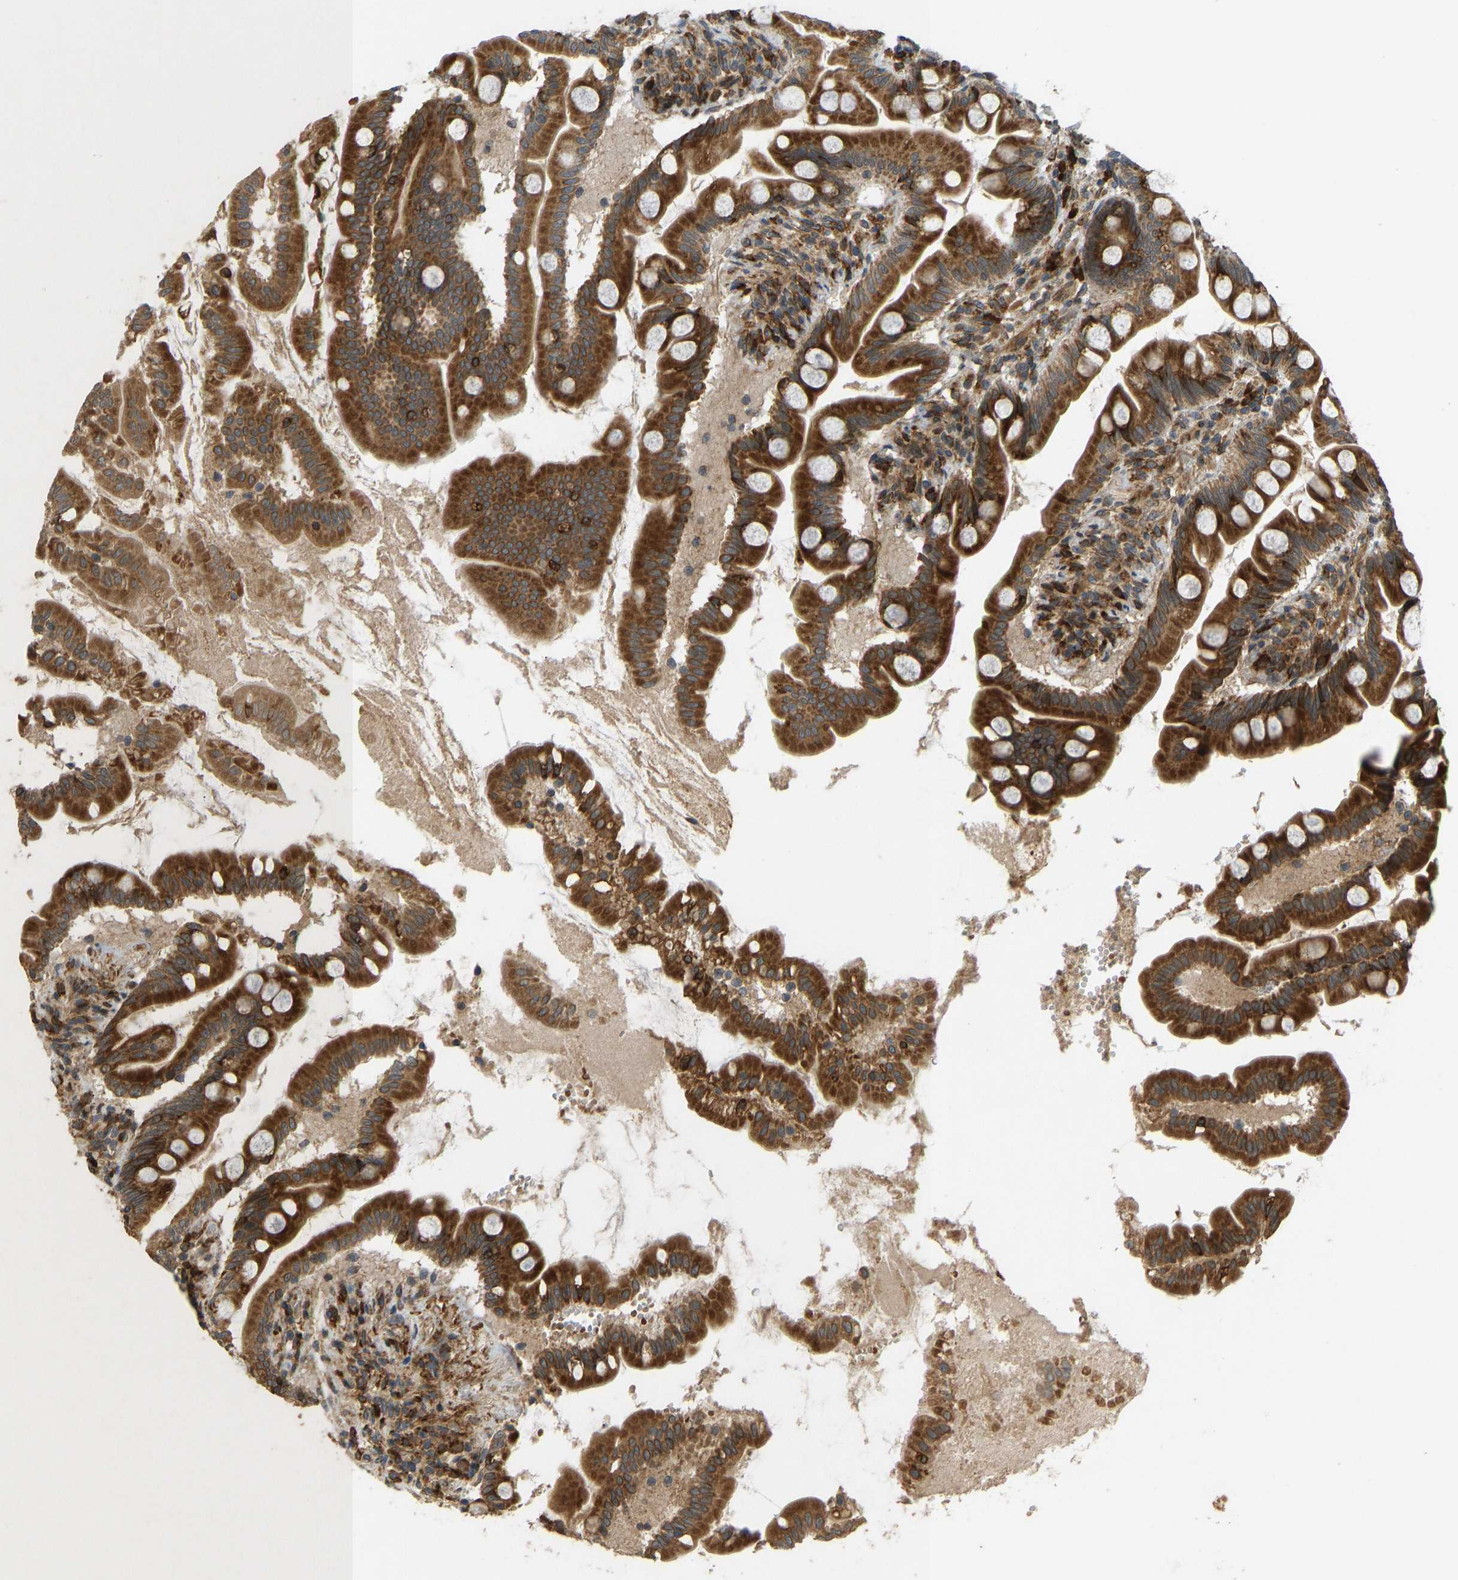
{"staining": {"intensity": "strong", "quantity": ">75%", "location": "cytoplasmic/membranous"}, "tissue": "small intestine", "cell_type": "Glandular cells", "image_type": "normal", "snomed": [{"axis": "morphology", "description": "Normal tissue, NOS"}, {"axis": "topography", "description": "Small intestine"}], "caption": "Immunohistochemical staining of normal small intestine reveals strong cytoplasmic/membranous protein positivity in approximately >75% of glandular cells. (IHC, brightfield microscopy, high magnification).", "gene": "RPN2", "patient": {"sex": "female", "age": 56}}